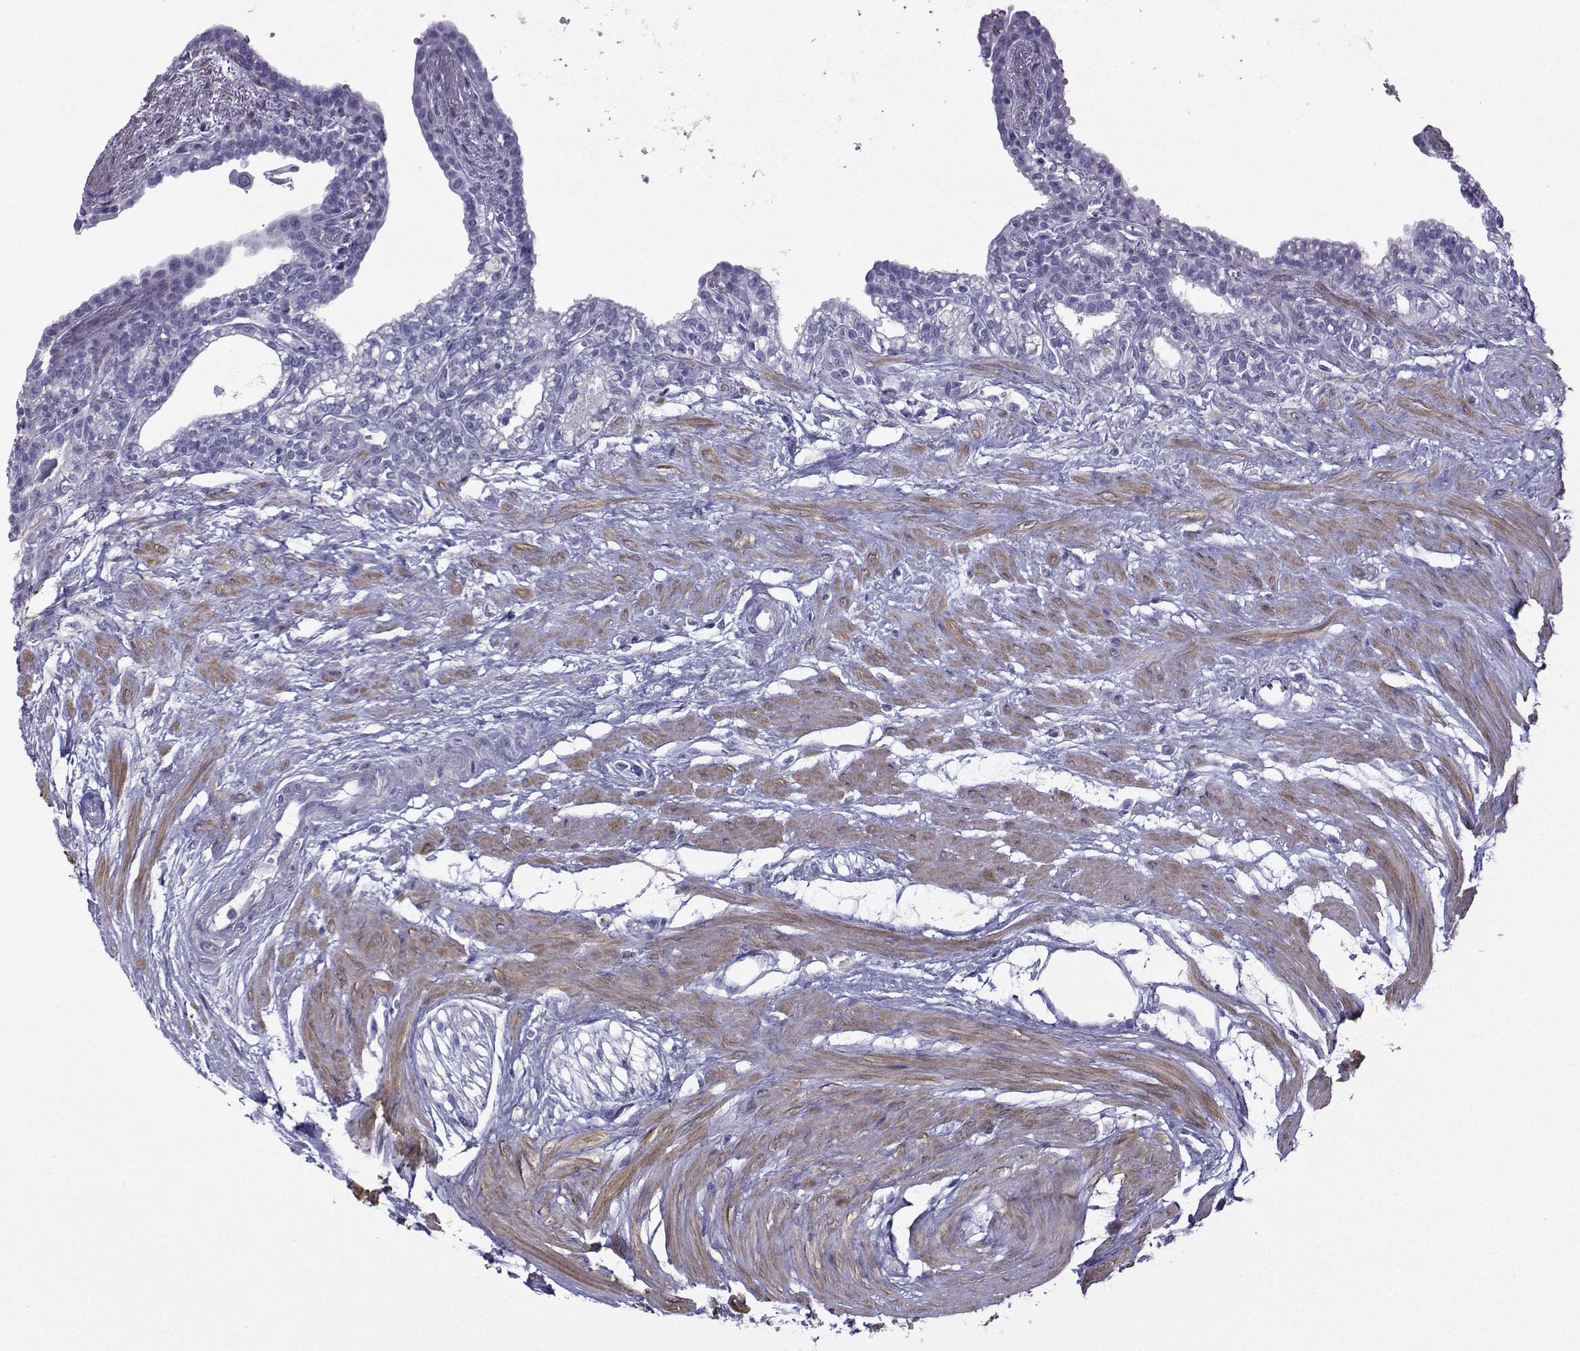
{"staining": {"intensity": "negative", "quantity": "none", "location": "none"}, "tissue": "seminal vesicle", "cell_type": "Glandular cells", "image_type": "normal", "snomed": [{"axis": "morphology", "description": "Normal tissue, NOS"}, {"axis": "morphology", "description": "Urothelial carcinoma, NOS"}, {"axis": "topography", "description": "Urinary bladder"}, {"axis": "topography", "description": "Seminal veicle"}], "caption": "This is an immunohistochemistry (IHC) micrograph of normal seminal vesicle. There is no expression in glandular cells.", "gene": "KIF17", "patient": {"sex": "male", "age": 76}}